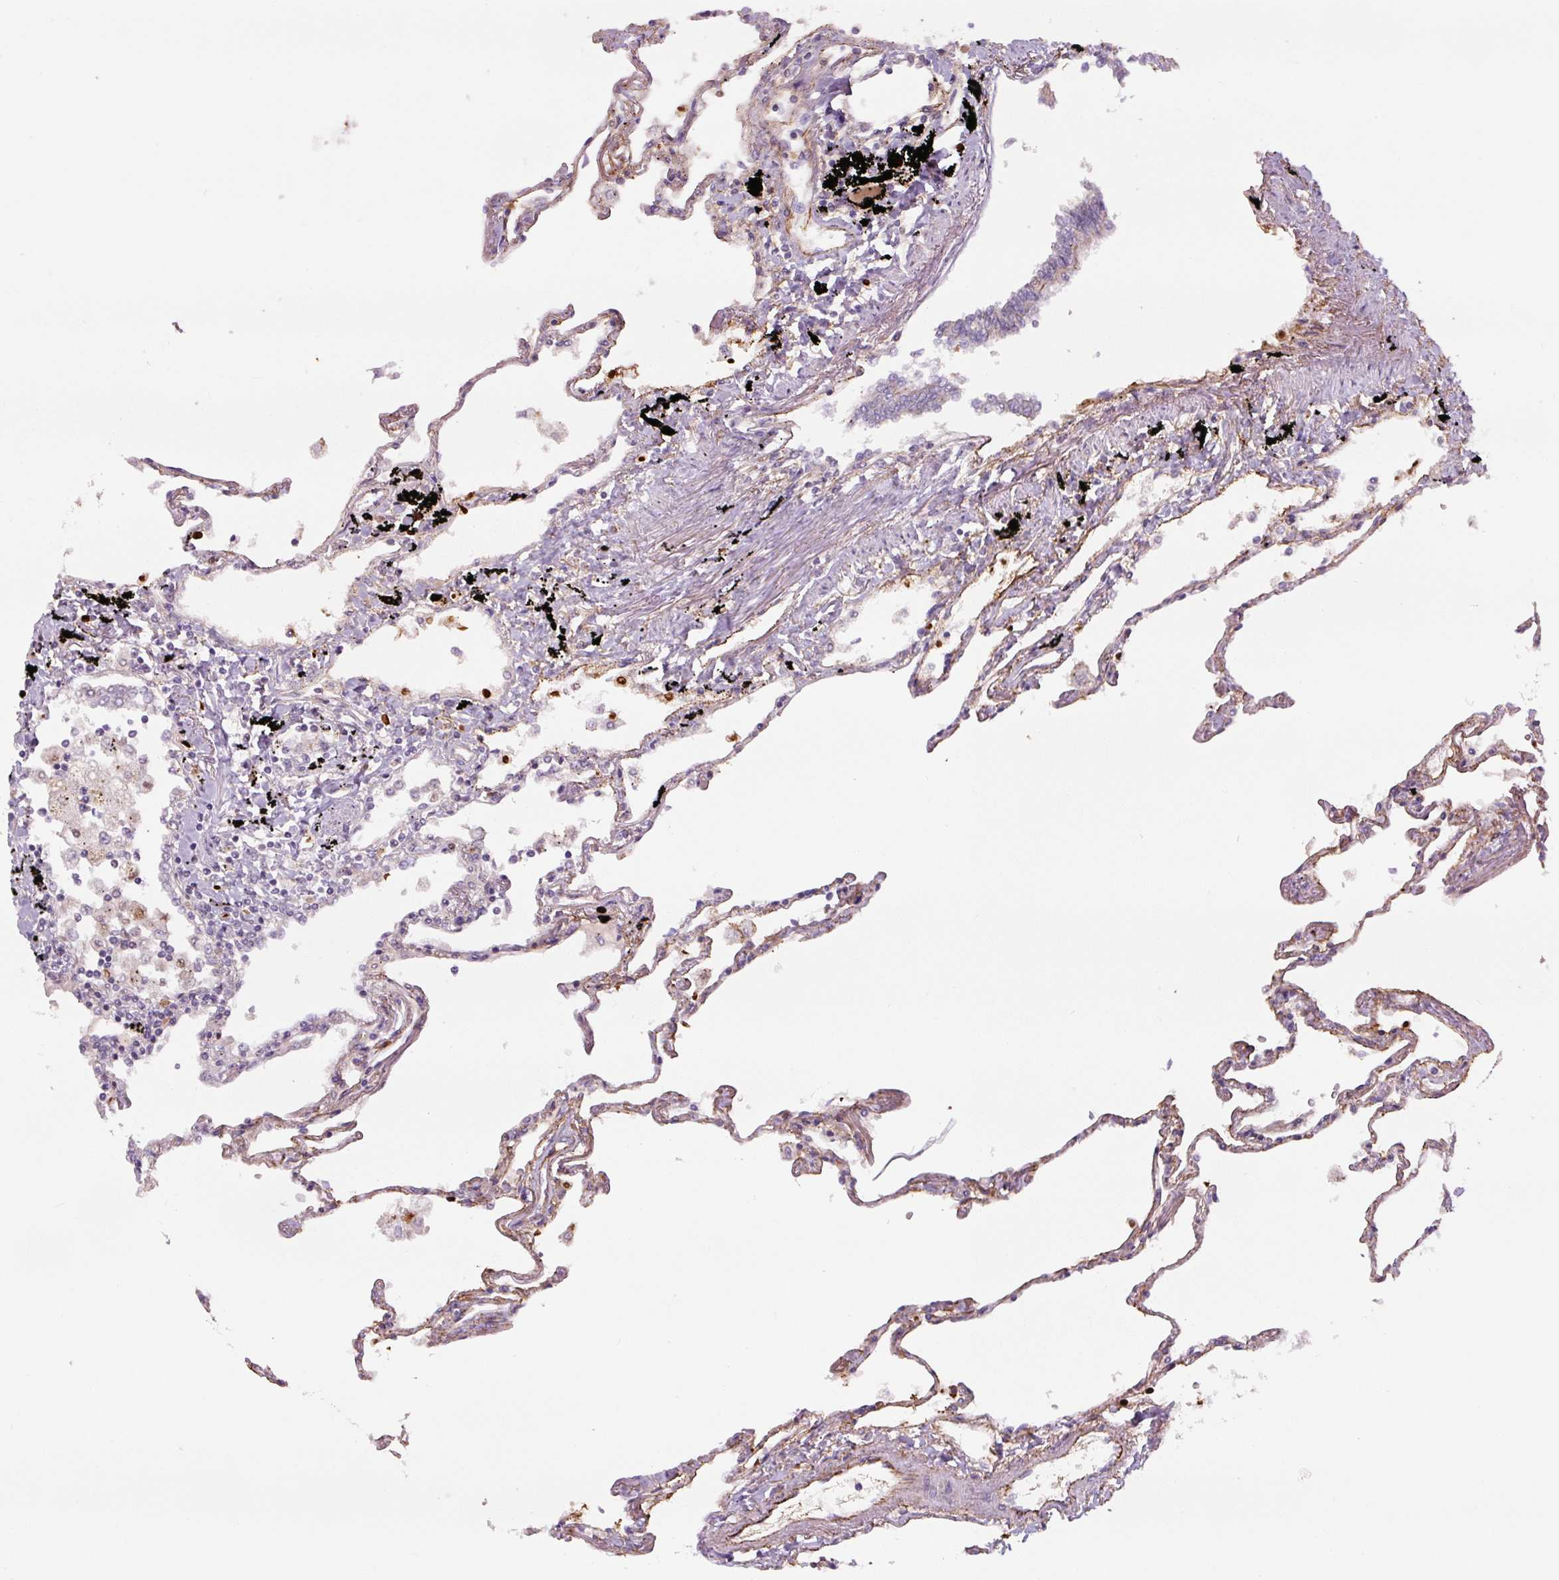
{"staining": {"intensity": "moderate", "quantity": "25%-75%", "location": "cytoplasmic/membranous"}, "tissue": "lung", "cell_type": "Alveolar cells", "image_type": "normal", "snomed": [{"axis": "morphology", "description": "Normal tissue, NOS"}, {"axis": "topography", "description": "Lung"}], "caption": "Protein staining of unremarkable lung demonstrates moderate cytoplasmic/membranous expression in approximately 25%-75% of alveolar cells. Using DAB (brown) and hematoxylin (blue) stains, captured at high magnification using brightfield microscopy.", "gene": "CCNI2", "patient": {"sex": "female", "age": 67}}